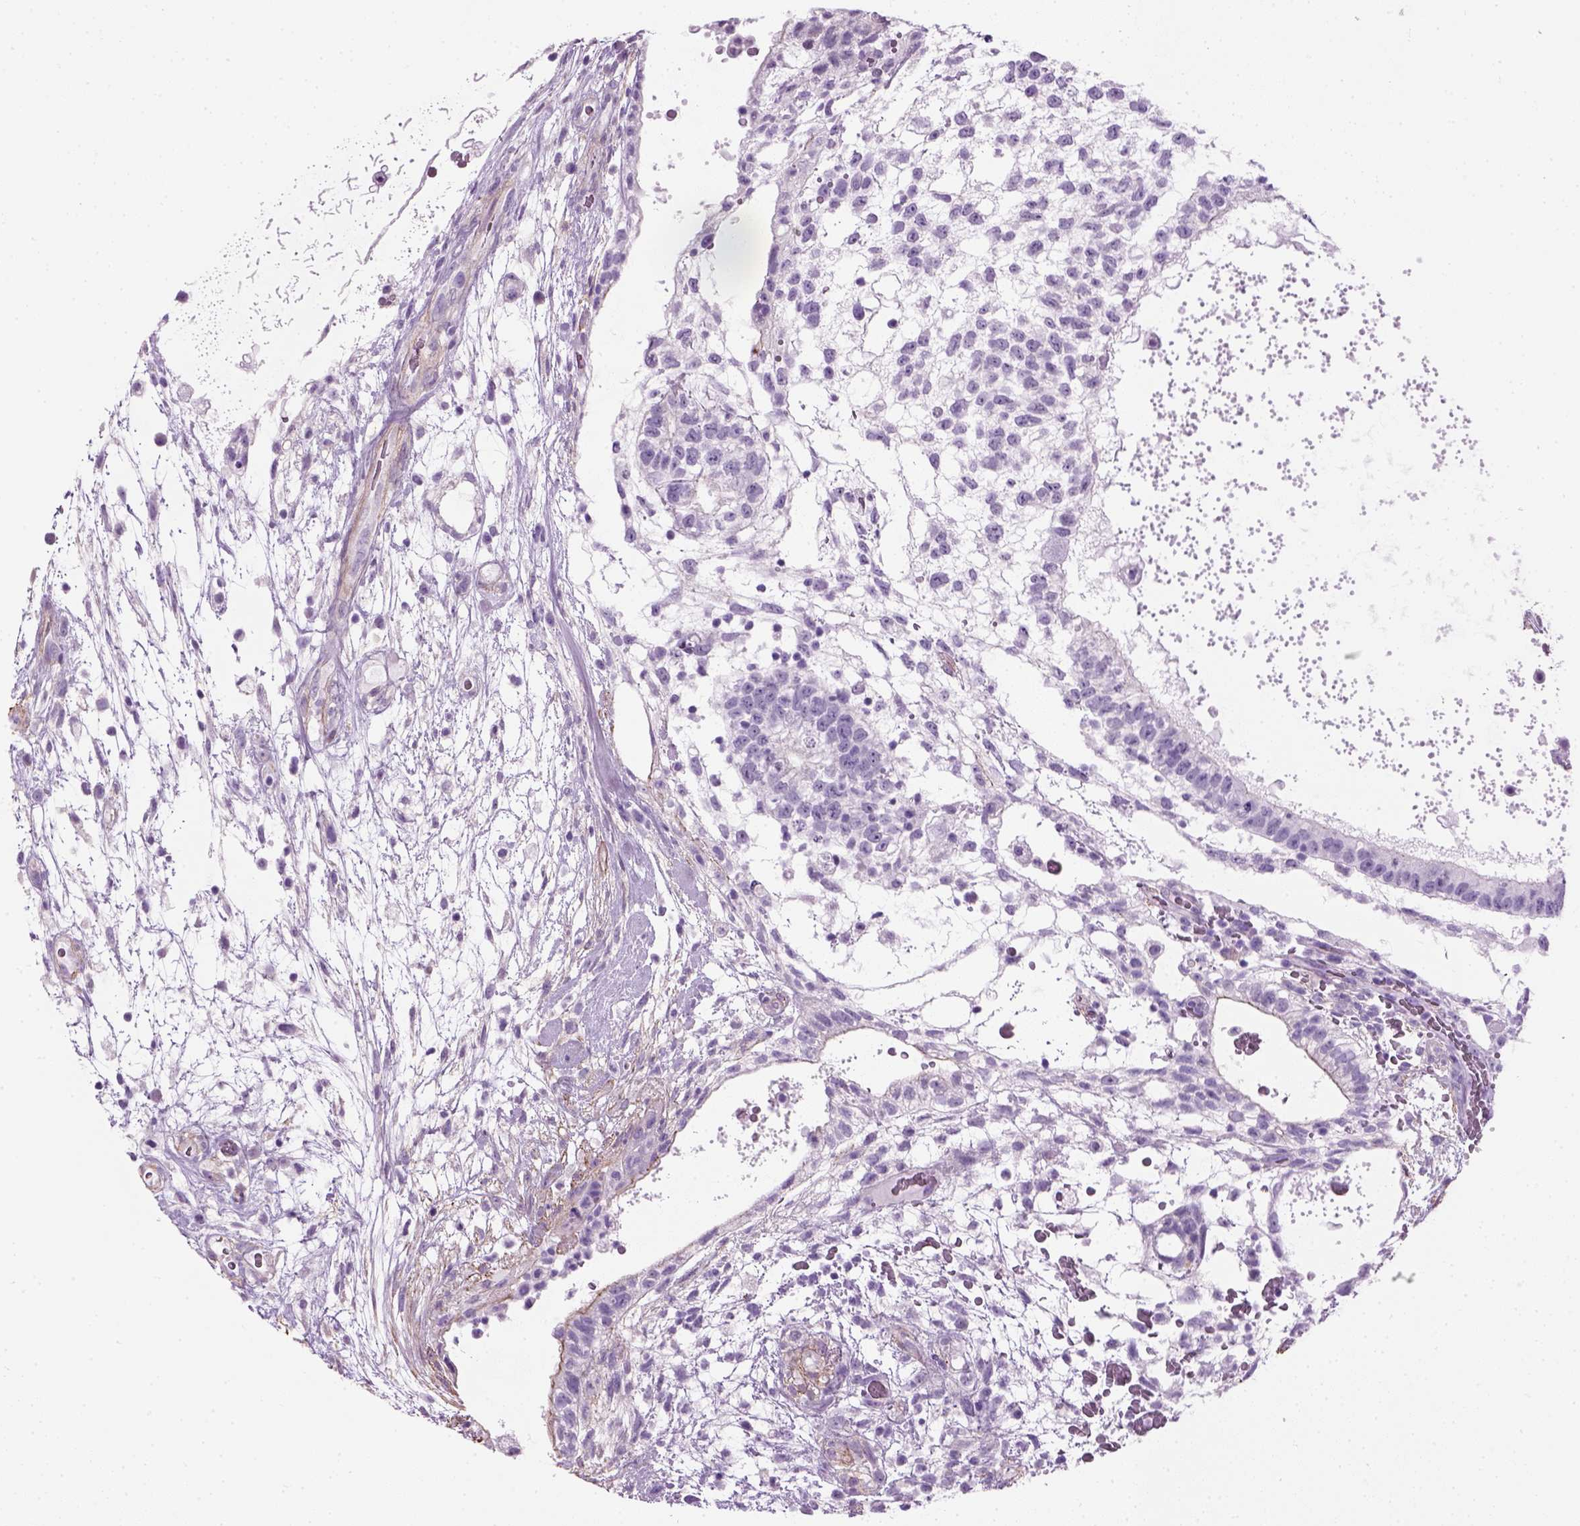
{"staining": {"intensity": "negative", "quantity": "none", "location": "none"}, "tissue": "testis cancer", "cell_type": "Tumor cells", "image_type": "cancer", "snomed": [{"axis": "morphology", "description": "Normal tissue, NOS"}, {"axis": "morphology", "description": "Carcinoma, Embryonal, NOS"}, {"axis": "topography", "description": "Testis"}], "caption": "Protein analysis of testis embryonal carcinoma demonstrates no significant positivity in tumor cells. The staining is performed using DAB (3,3'-diaminobenzidine) brown chromogen with nuclei counter-stained in using hematoxylin.", "gene": "FAM161A", "patient": {"sex": "male", "age": 32}}